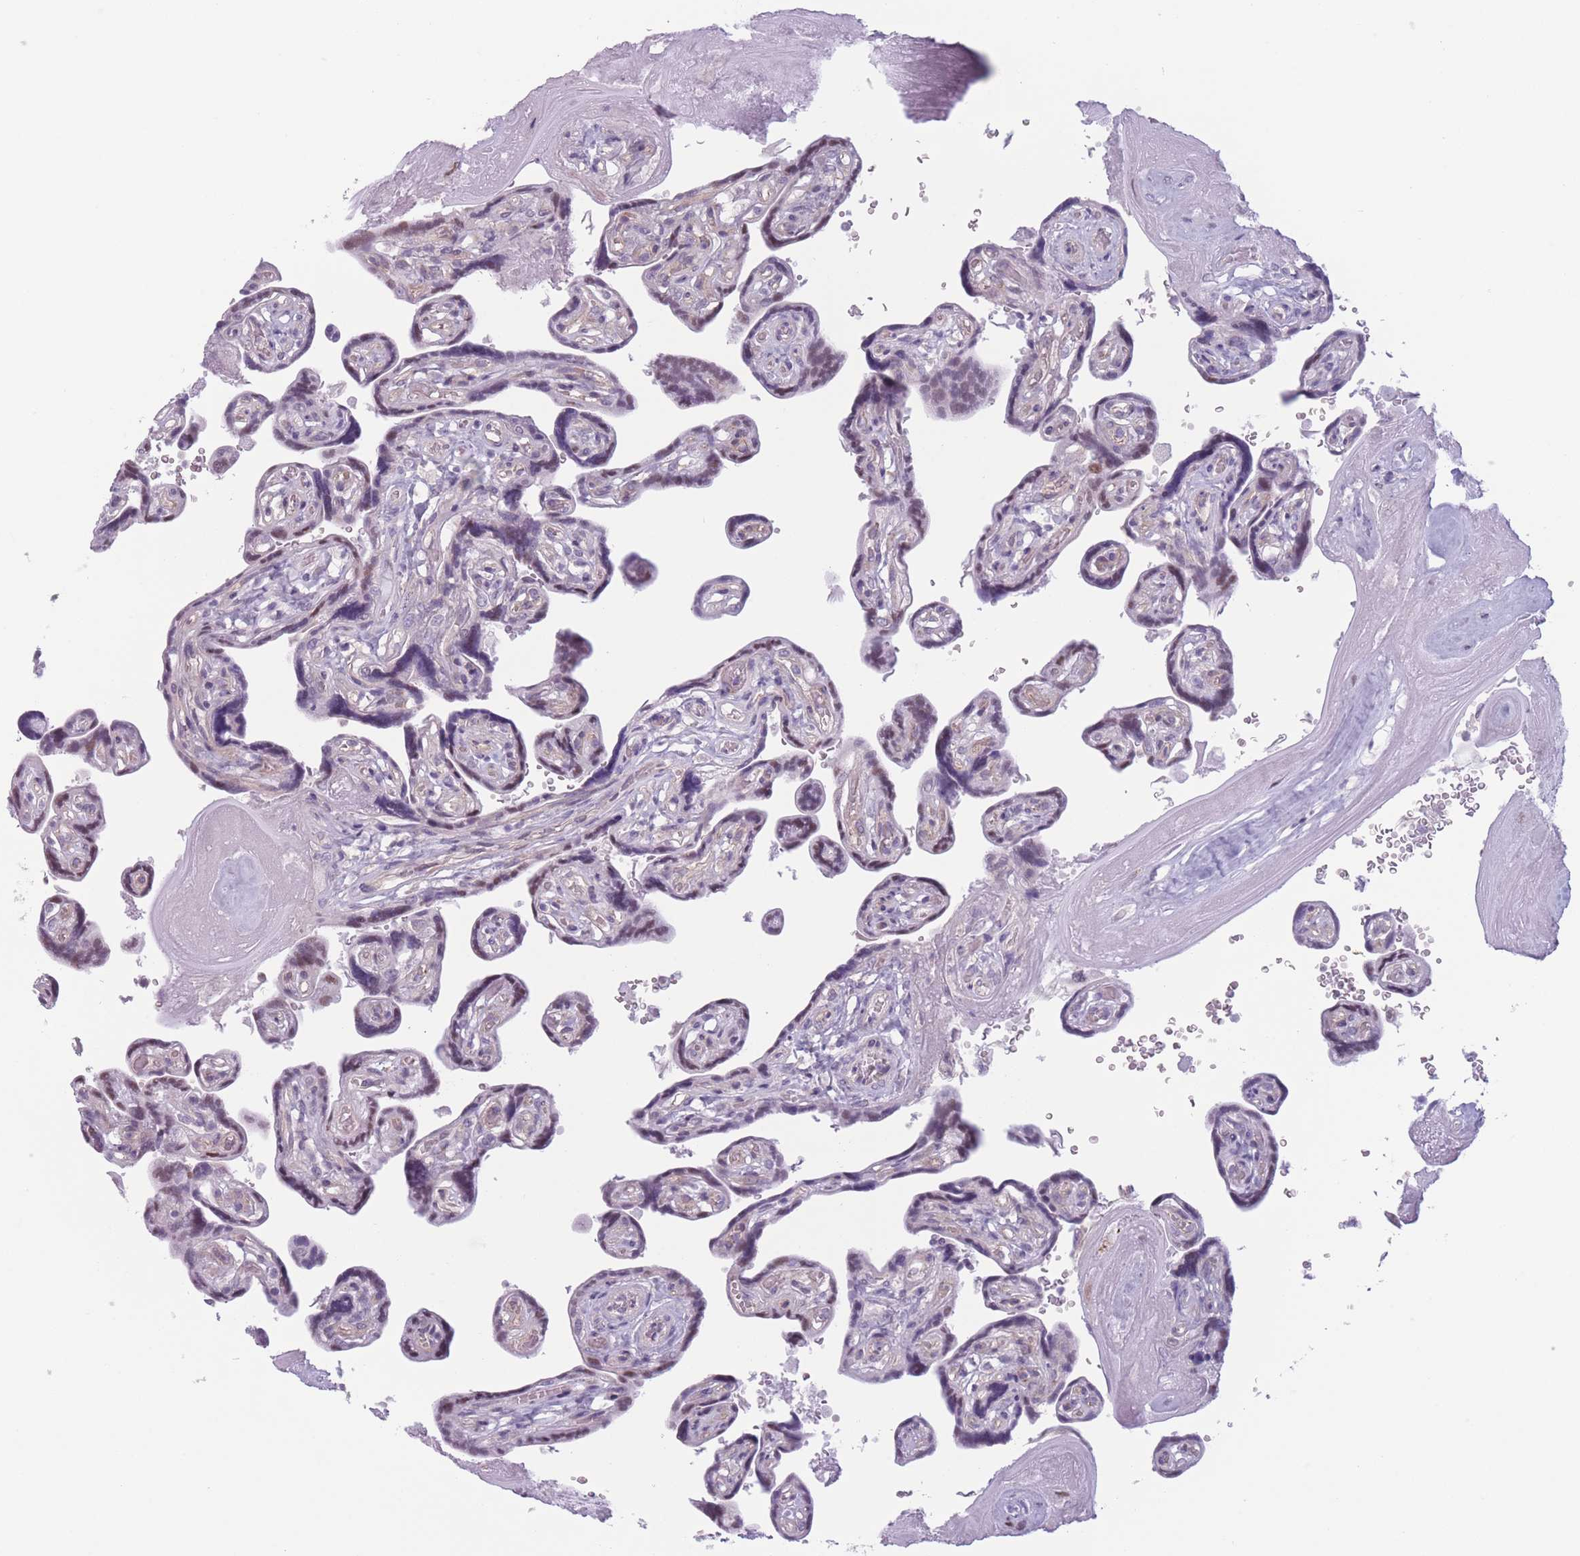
{"staining": {"intensity": "weak", "quantity": "25%-75%", "location": "nuclear"}, "tissue": "placenta", "cell_type": "Trophoblastic cells", "image_type": "normal", "snomed": [{"axis": "morphology", "description": "Normal tissue, NOS"}, {"axis": "topography", "description": "Placenta"}], "caption": "This micrograph demonstrates IHC staining of unremarkable placenta, with low weak nuclear staining in approximately 25%-75% of trophoblastic cells.", "gene": "ENSG00000267179", "patient": {"sex": "female", "age": 32}}